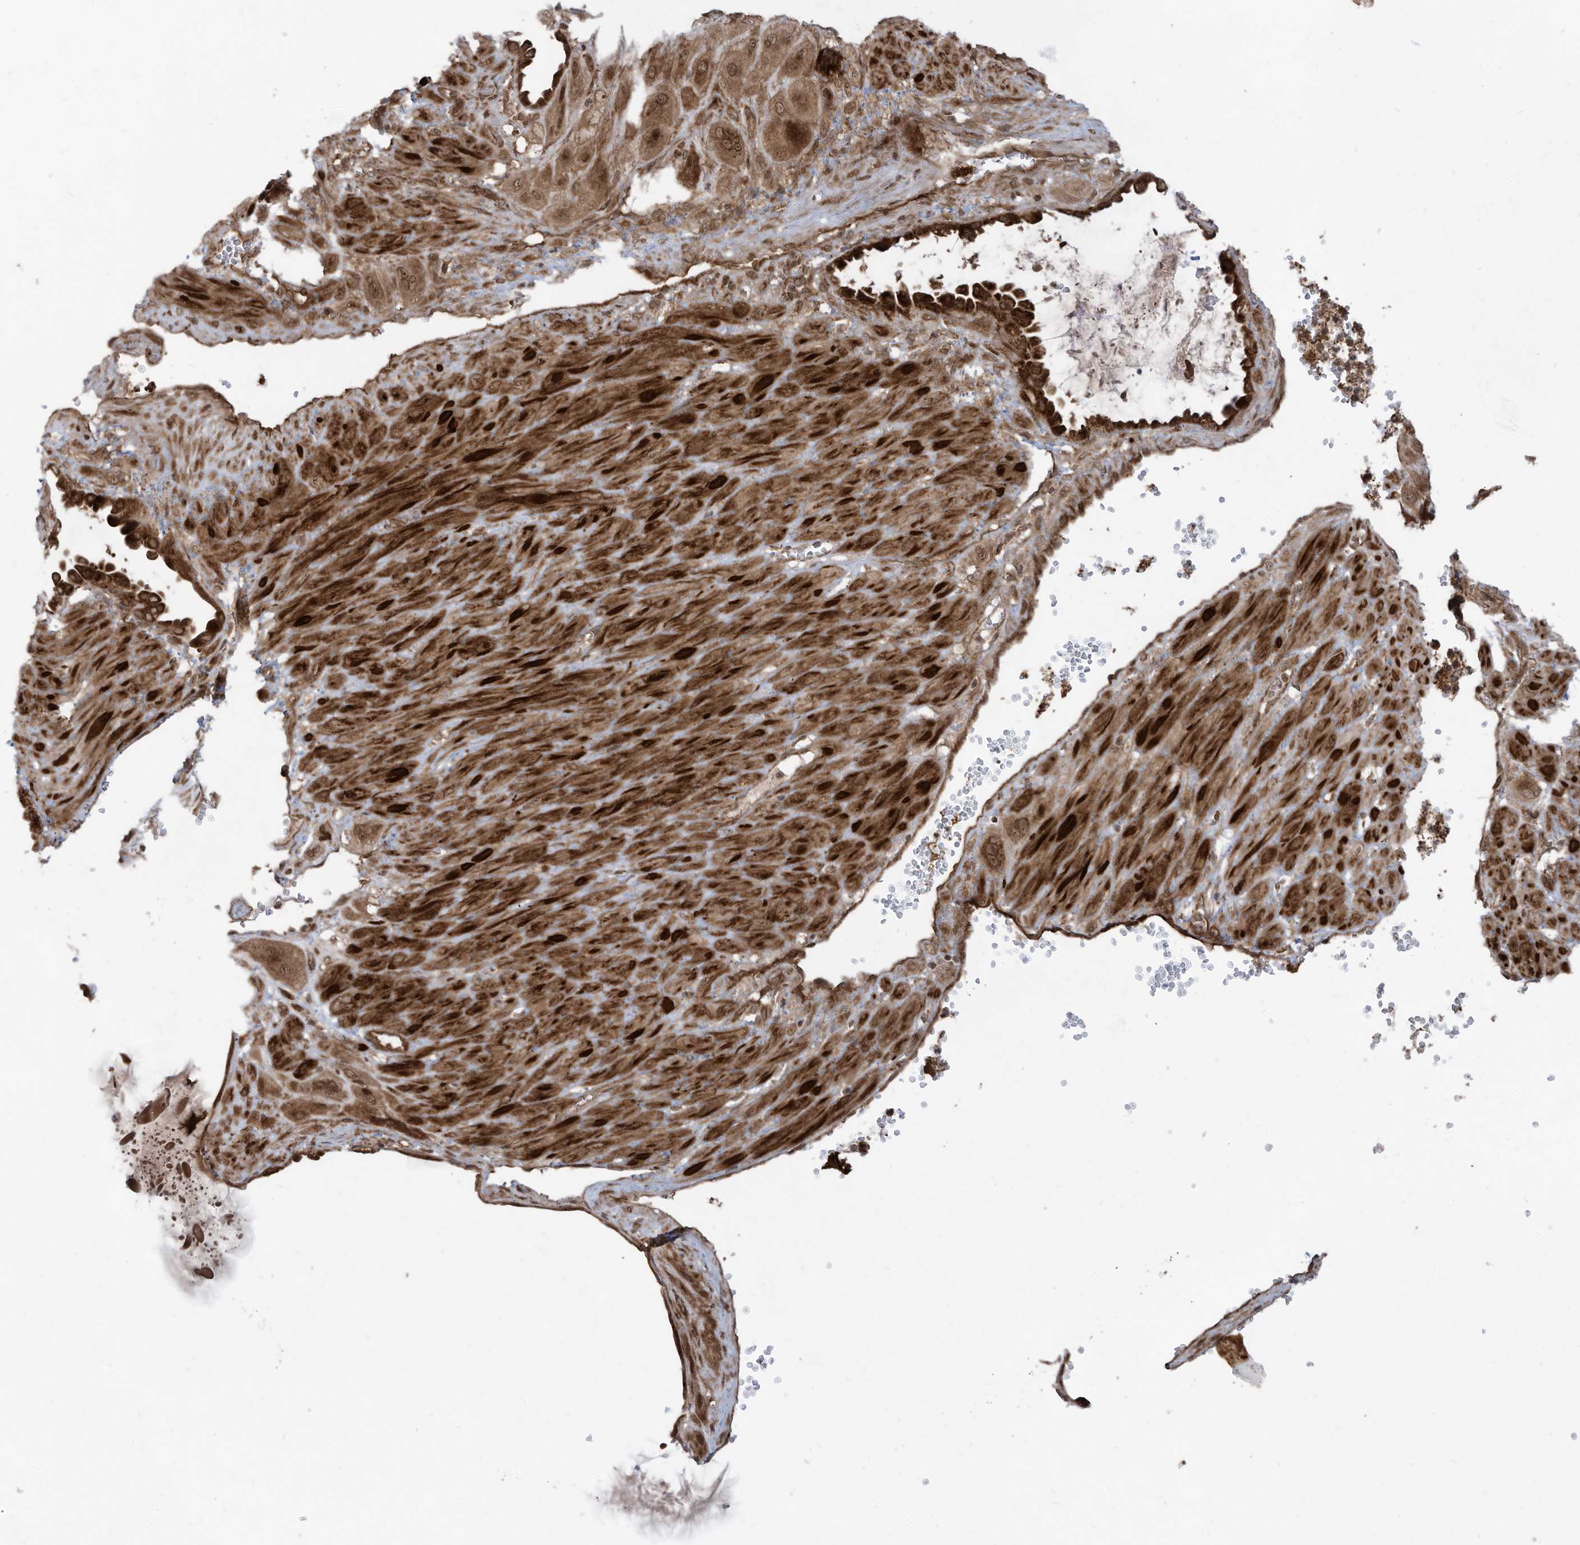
{"staining": {"intensity": "moderate", "quantity": ">75%", "location": "cytoplasmic/membranous,nuclear"}, "tissue": "cervical cancer", "cell_type": "Tumor cells", "image_type": "cancer", "snomed": [{"axis": "morphology", "description": "Squamous cell carcinoma, NOS"}, {"axis": "topography", "description": "Cervix"}], "caption": "This image displays immunohistochemistry (IHC) staining of cervical cancer (squamous cell carcinoma), with medium moderate cytoplasmic/membranous and nuclear expression in about >75% of tumor cells.", "gene": "TRIM67", "patient": {"sex": "female", "age": 34}}